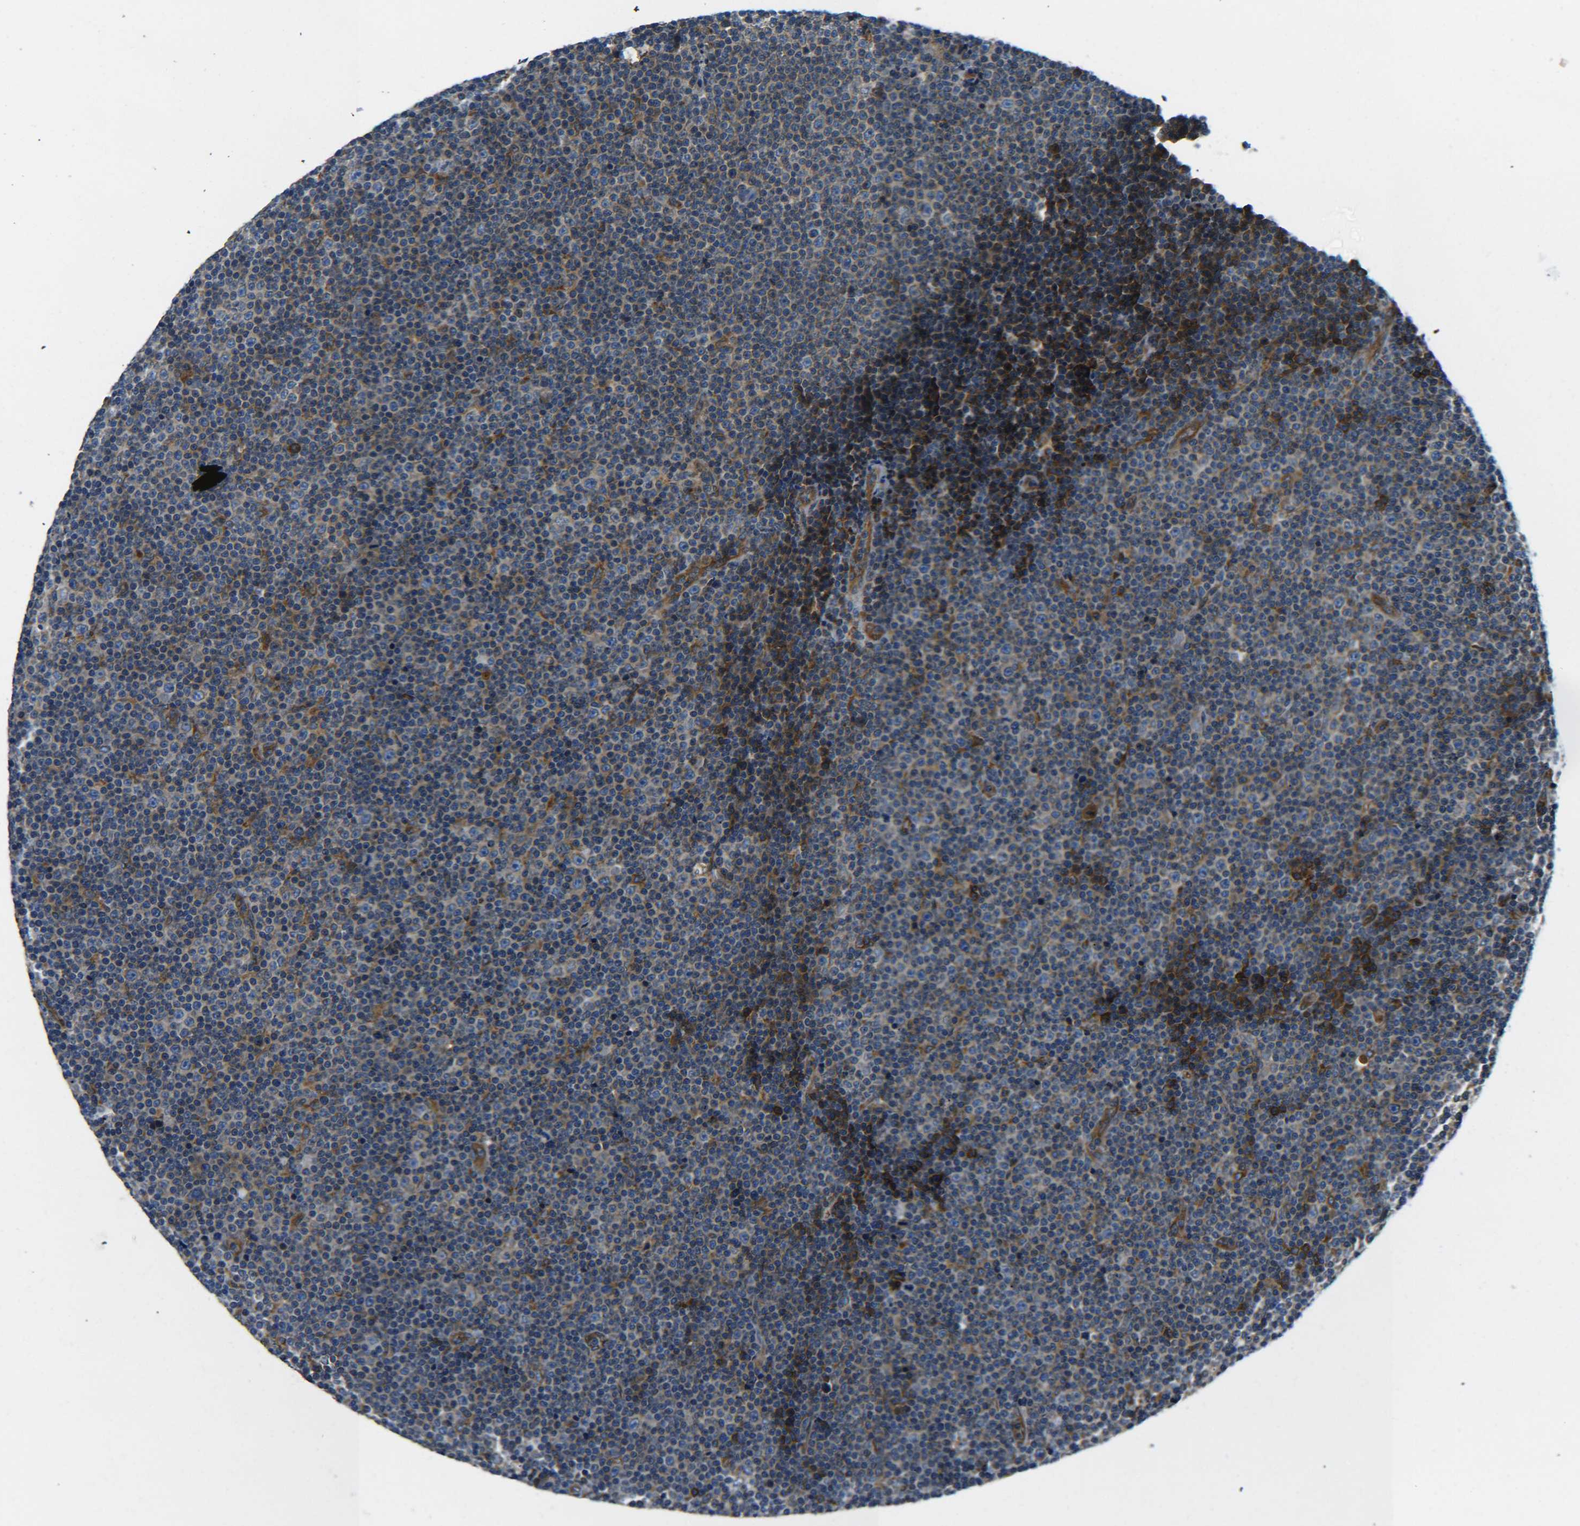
{"staining": {"intensity": "moderate", "quantity": "<25%", "location": "cytoplasmic/membranous"}, "tissue": "lymphoma", "cell_type": "Tumor cells", "image_type": "cancer", "snomed": [{"axis": "morphology", "description": "Malignant lymphoma, non-Hodgkin's type, Low grade"}, {"axis": "topography", "description": "Lymph node"}], "caption": "Immunohistochemistry (IHC) histopathology image of neoplastic tissue: human malignant lymphoma, non-Hodgkin's type (low-grade) stained using IHC reveals low levels of moderate protein expression localized specifically in the cytoplasmic/membranous of tumor cells, appearing as a cytoplasmic/membranous brown color.", "gene": "PREB", "patient": {"sex": "female", "age": 67}}